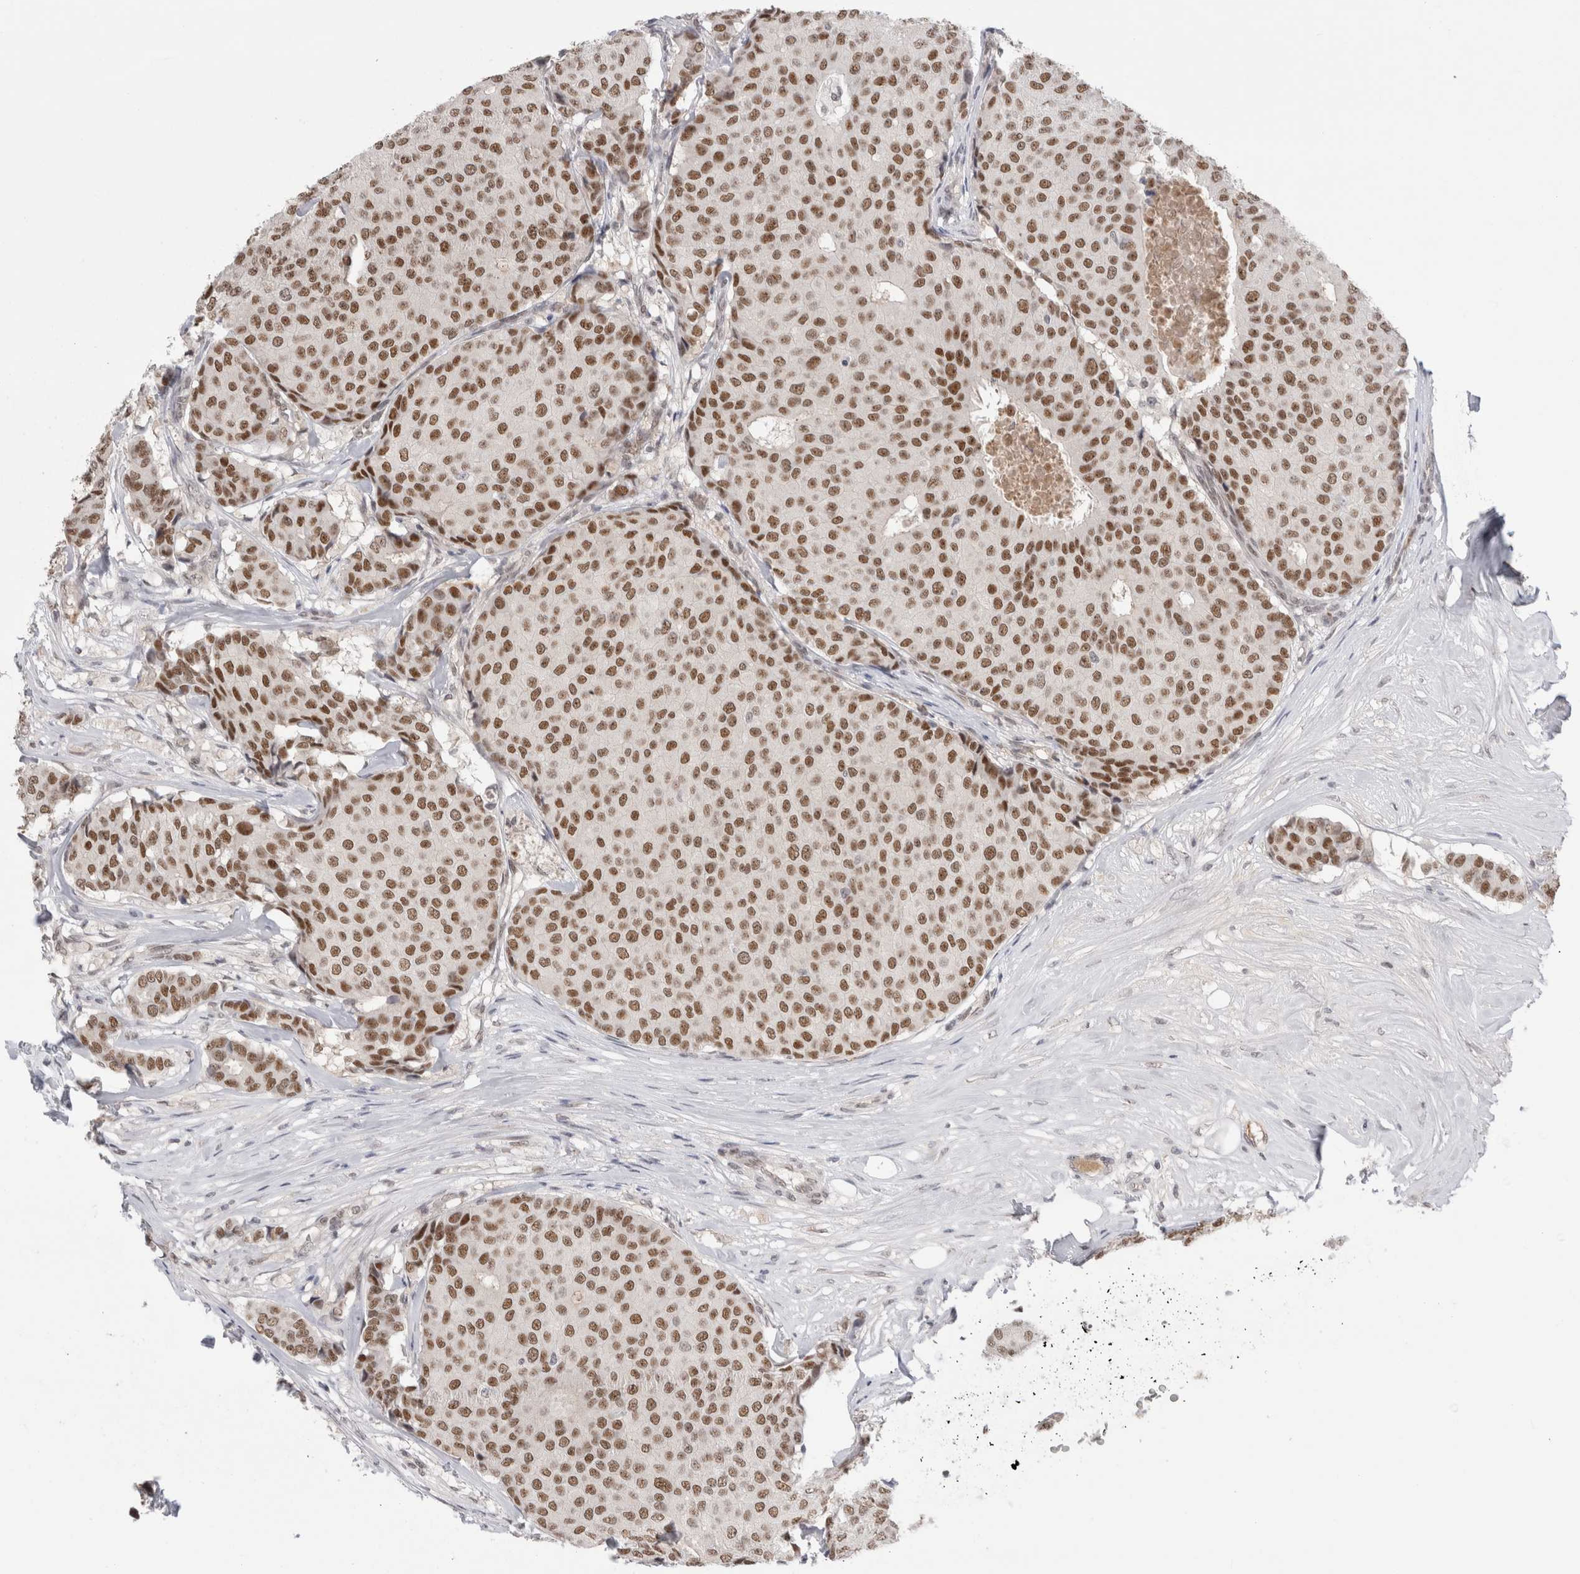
{"staining": {"intensity": "moderate", "quantity": ">75%", "location": "nuclear"}, "tissue": "breast cancer", "cell_type": "Tumor cells", "image_type": "cancer", "snomed": [{"axis": "morphology", "description": "Duct carcinoma"}, {"axis": "topography", "description": "Breast"}], "caption": "Immunohistochemical staining of breast infiltrating ductal carcinoma reveals medium levels of moderate nuclear positivity in about >75% of tumor cells.", "gene": "ZNF24", "patient": {"sex": "female", "age": 75}}